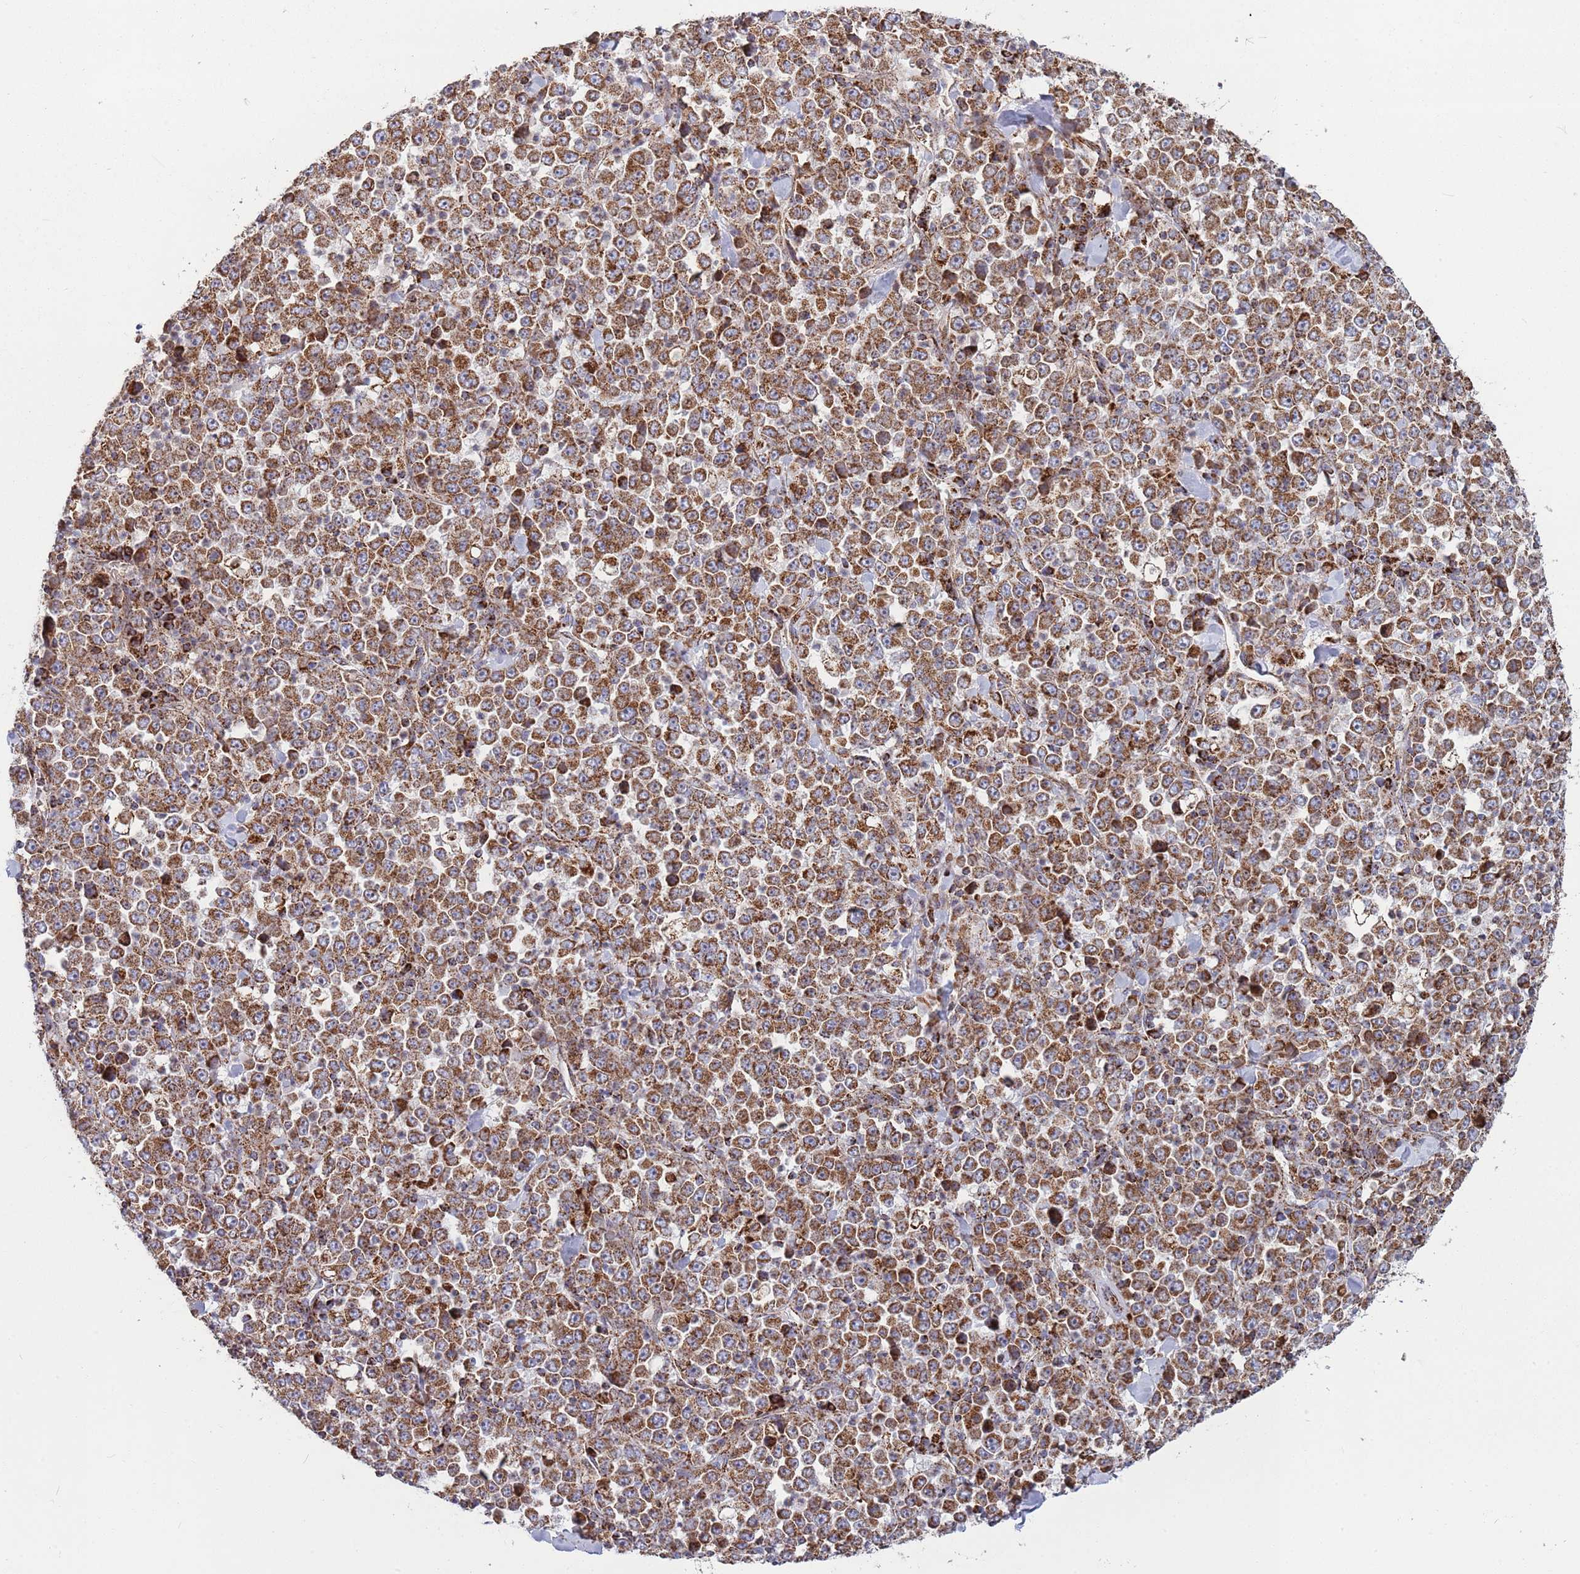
{"staining": {"intensity": "strong", "quantity": ">75%", "location": "cytoplasmic/membranous"}, "tissue": "stomach cancer", "cell_type": "Tumor cells", "image_type": "cancer", "snomed": [{"axis": "morphology", "description": "Normal tissue, NOS"}, {"axis": "morphology", "description": "Adenocarcinoma, NOS"}, {"axis": "topography", "description": "Stomach, upper"}, {"axis": "topography", "description": "Stomach"}], "caption": "Immunohistochemical staining of stomach adenocarcinoma exhibits high levels of strong cytoplasmic/membranous positivity in approximately >75% of tumor cells.", "gene": "ATP5PD", "patient": {"sex": "male", "age": 59}}